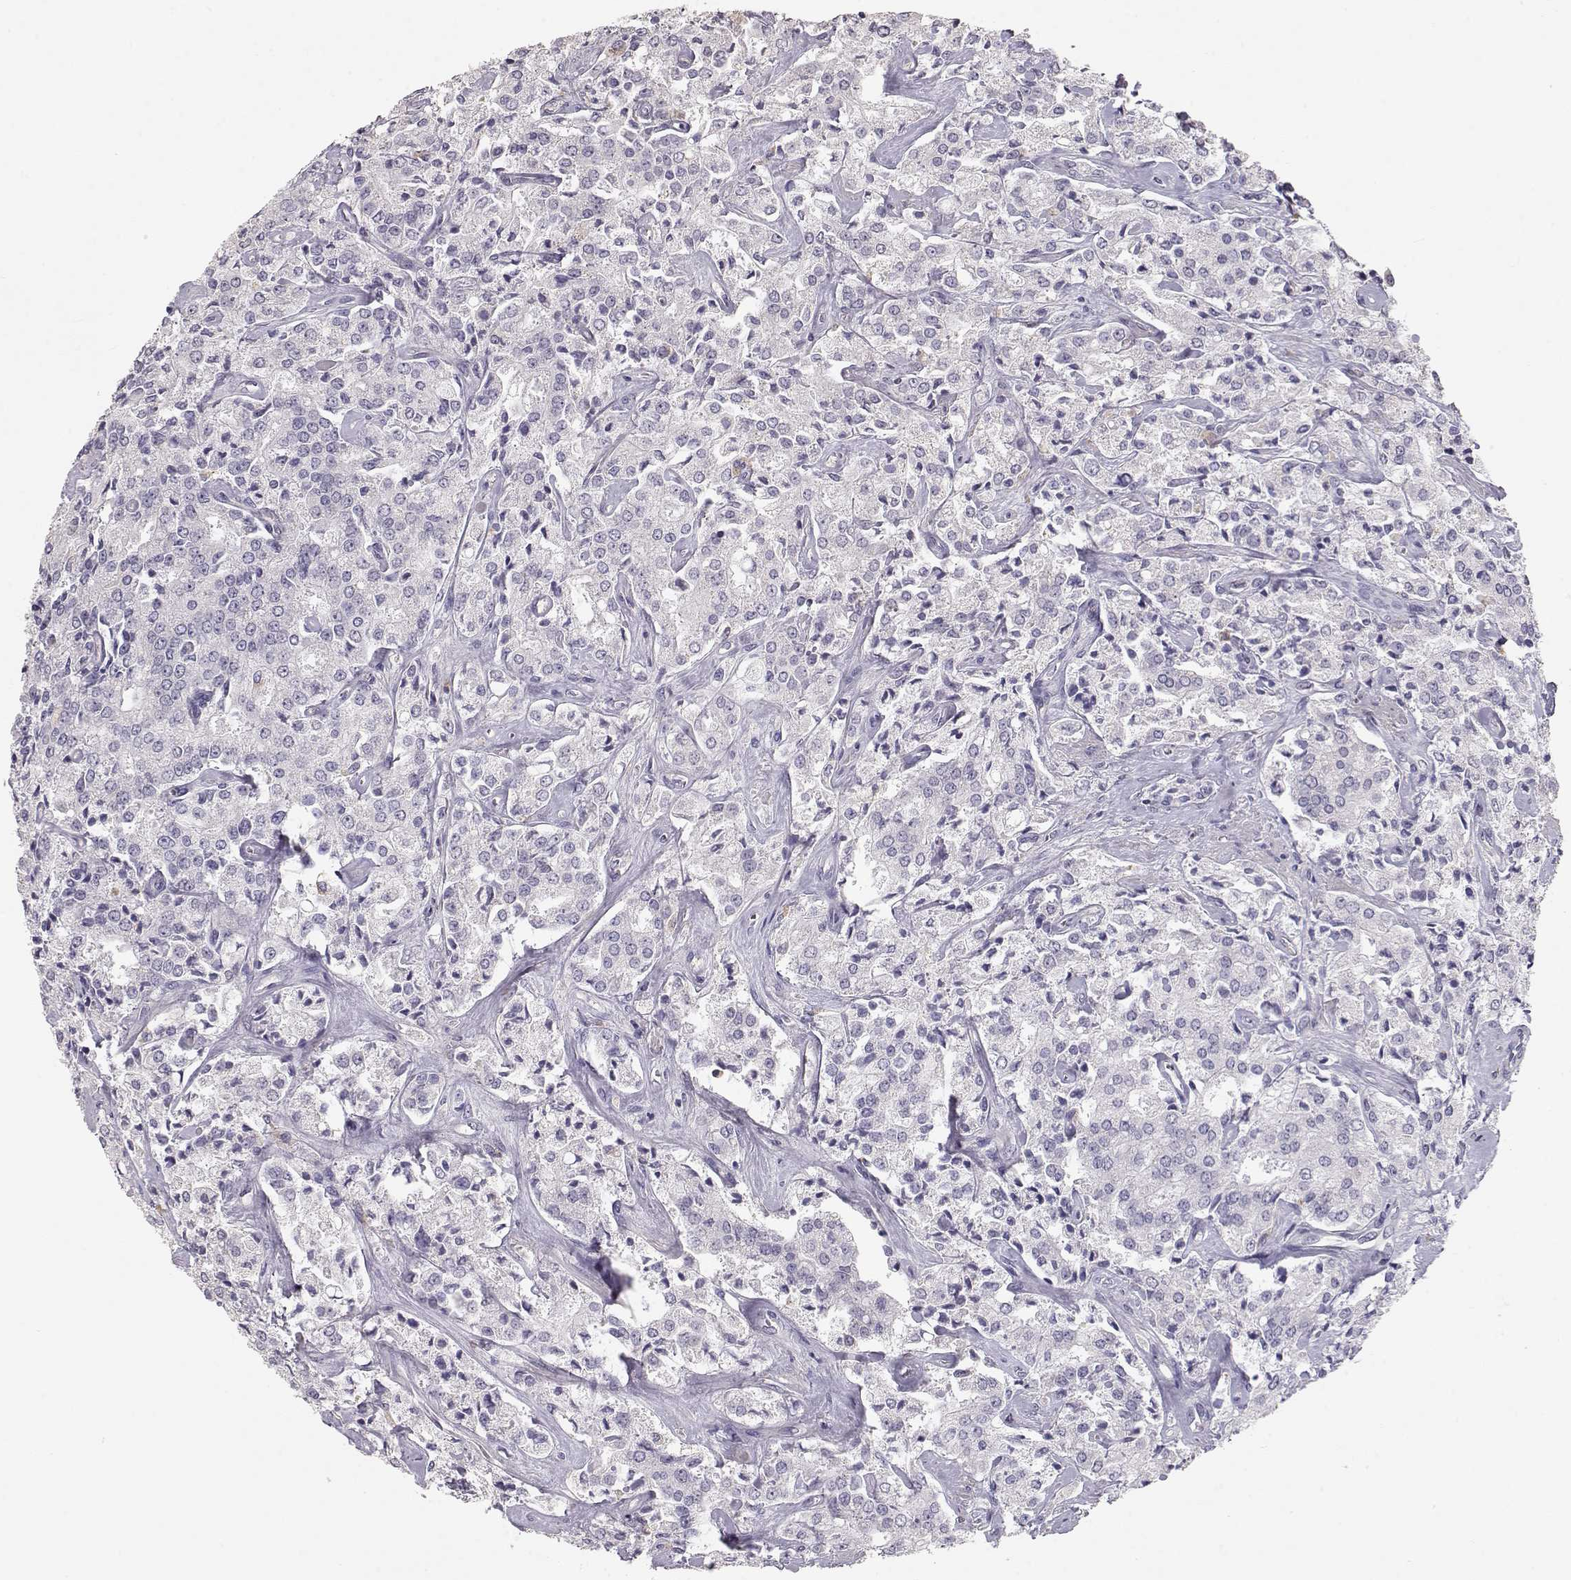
{"staining": {"intensity": "negative", "quantity": "none", "location": "none"}, "tissue": "prostate cancer", "cell_type": "Tumor cells", "image_type": "cancer", "snomed": [{"axis": "morphology", "description": "Adenocarcinoma, NOS"}, {"axis": "topography", "description": "Prostate"}], "caption": "This is an immunohistochemistry (IHC) photomicrograph of human adenocarcinoma (prostate). There is no staining in tumor cells.", "gene": "SLC18A1", "patient": {"sex": "male", "age": 66}}